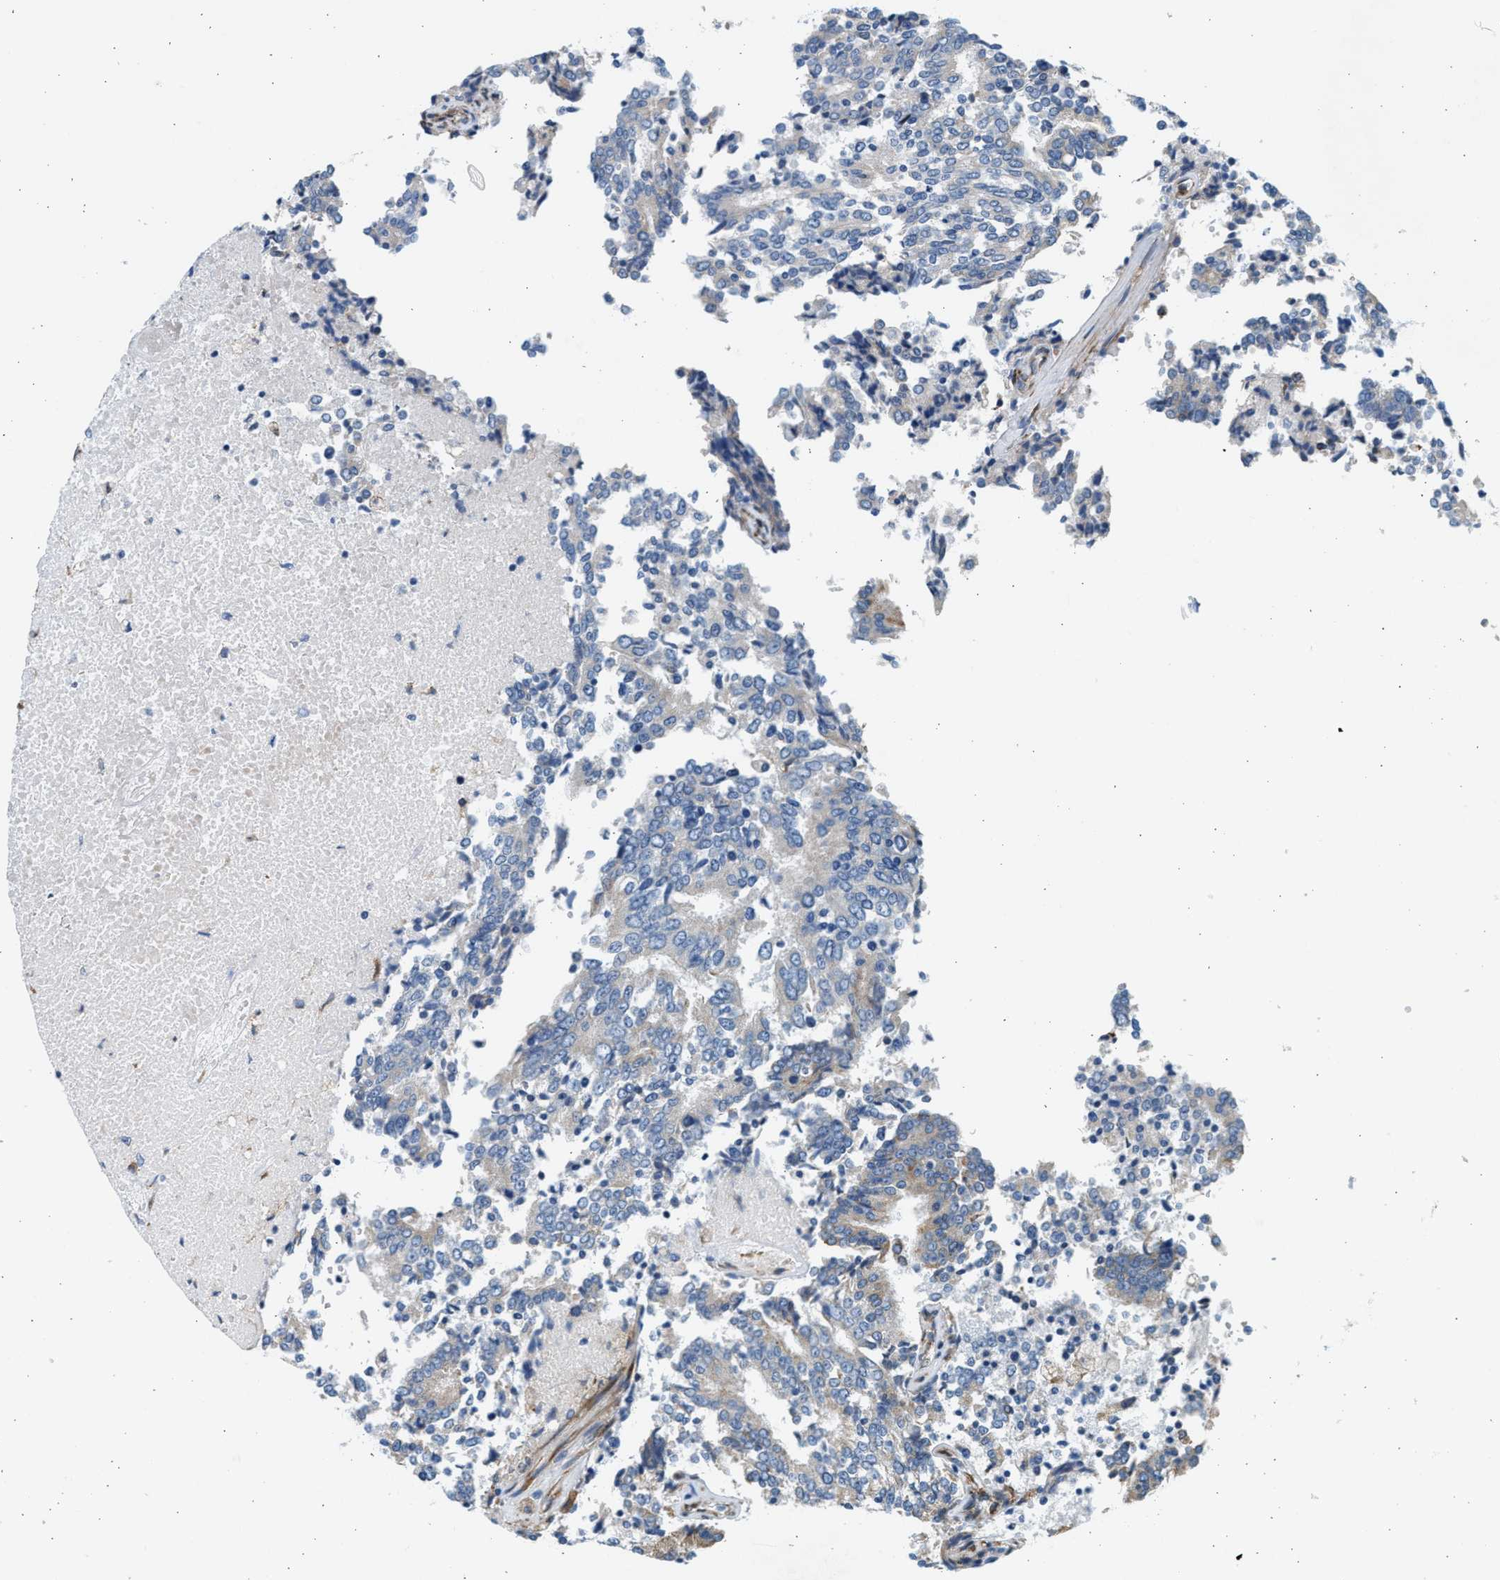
{"staining": {"intensity": "negative", "quantity": "none", "location": "none"}, "tissue": "prostate cancer", "cell_type": "Tumor cells", "image_type": "cancer", "snomed": [{"axis": "morphology", "description": "Normal tissue, NOS"}, {"axis": "morphology", "description": "Adenocarcinoma, High grade"}, {"axis": "topography", "description": "Prostate"}, {"axis": "topography", "description": "Seminal veicle"}], "caption": "Immunohistochemistry (IHC) image of human prostate high-grade adenocarcinoma stained for a protein (brown), which demonstrates no expression in tumor cells.", "gene": "CNTN6", "patient": {"sex": "male", "age": 55}}